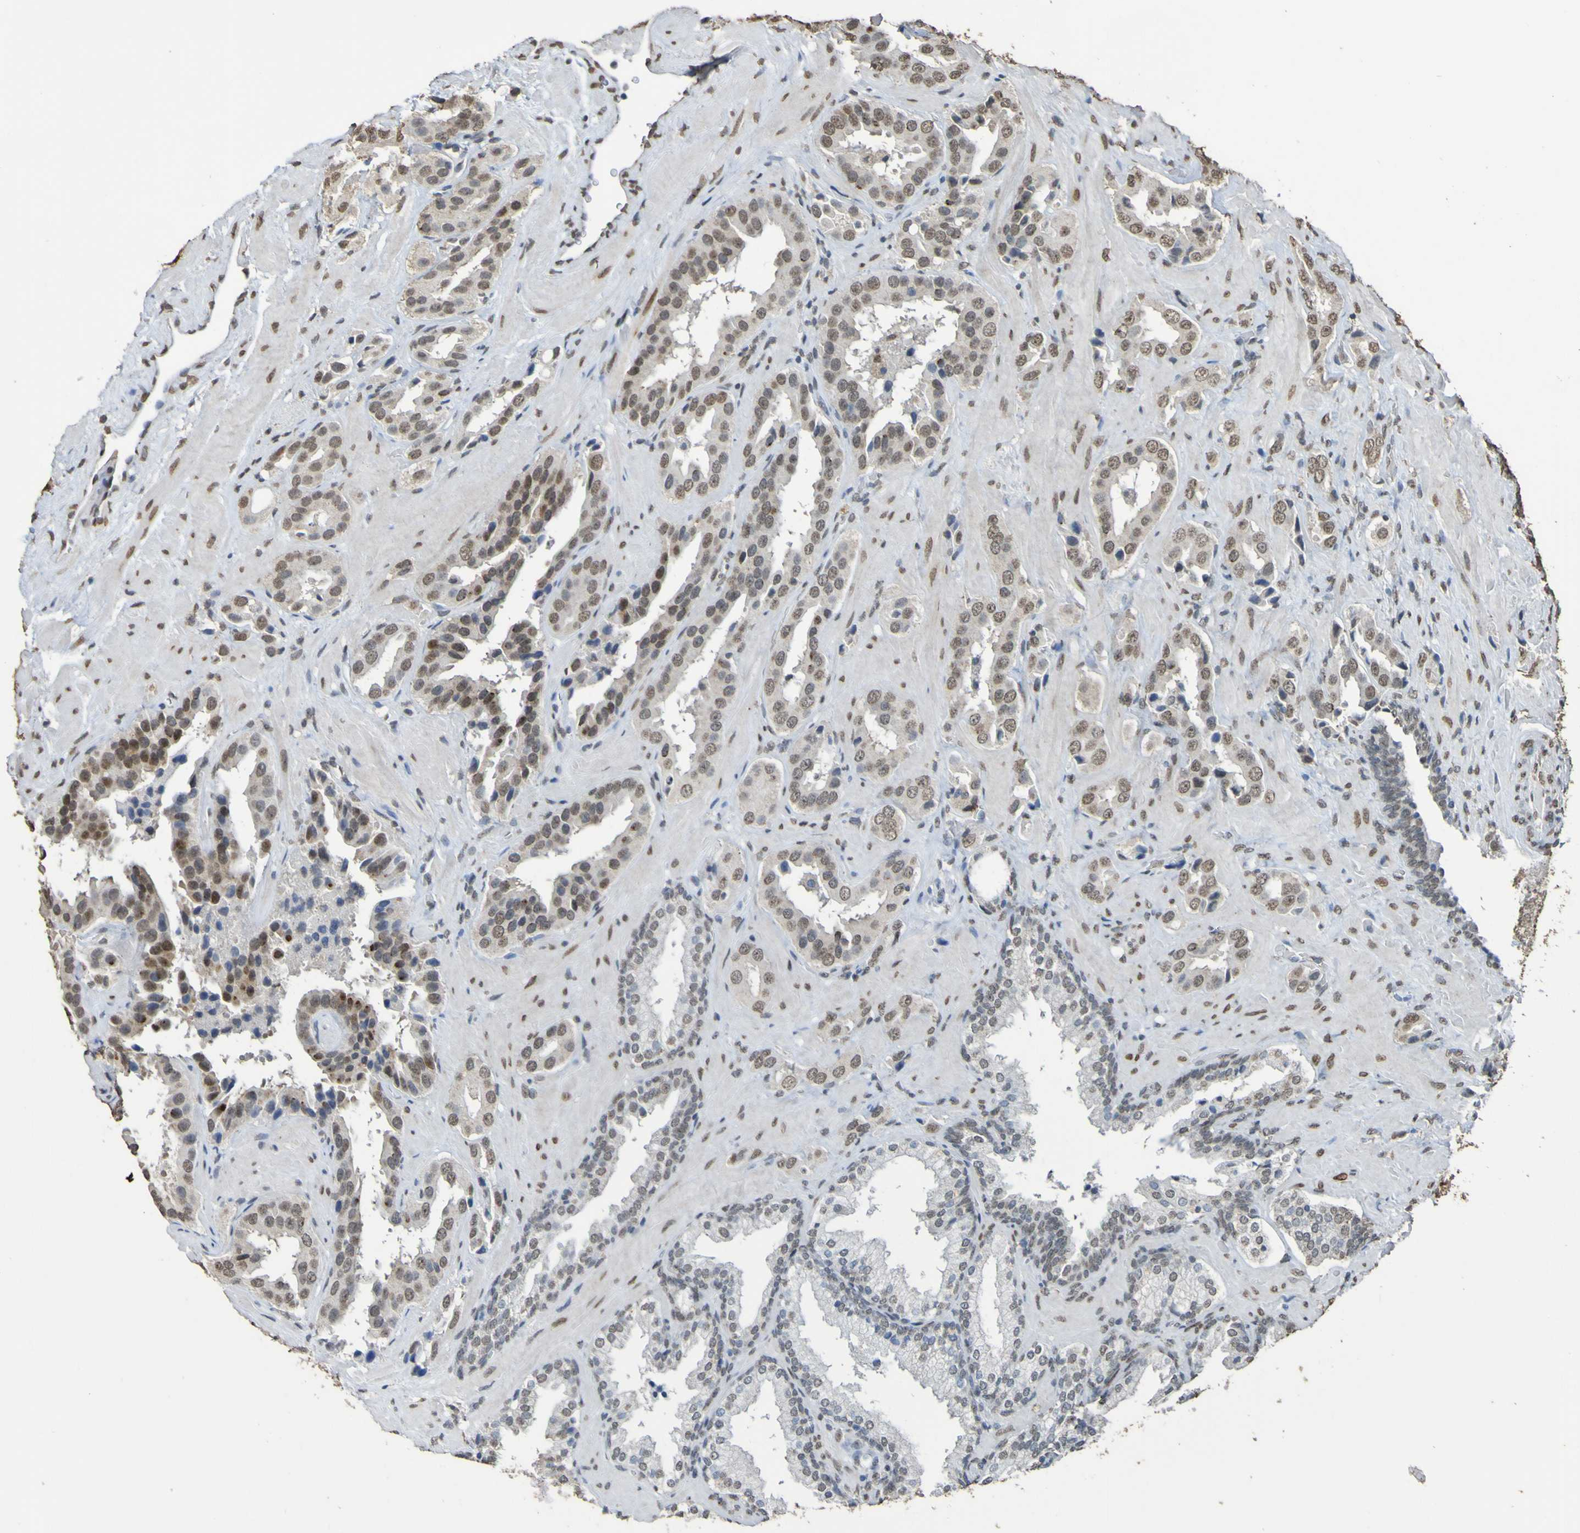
{"staining": {"intensity": "moderate", "quantity": ">75%", "location": "nuclear"}, "tissue": "prostate cancer", "cell_type": "Tumor cells", "image_type": "cancer", "snomed": [{"axis": "morphology", "description": "Adenocarcinoma, High grade"}, {"axis": "topography", "description": "Prostate"}], "caption": "Prostate cancer (high-grade adenocarcinoma) stained with a brown dye exhibits moderate nuclear positive positivity in about >75% of tumor cells.", "gene": "ALKBH2", "patient": {"sex": "male", "age": 64}}